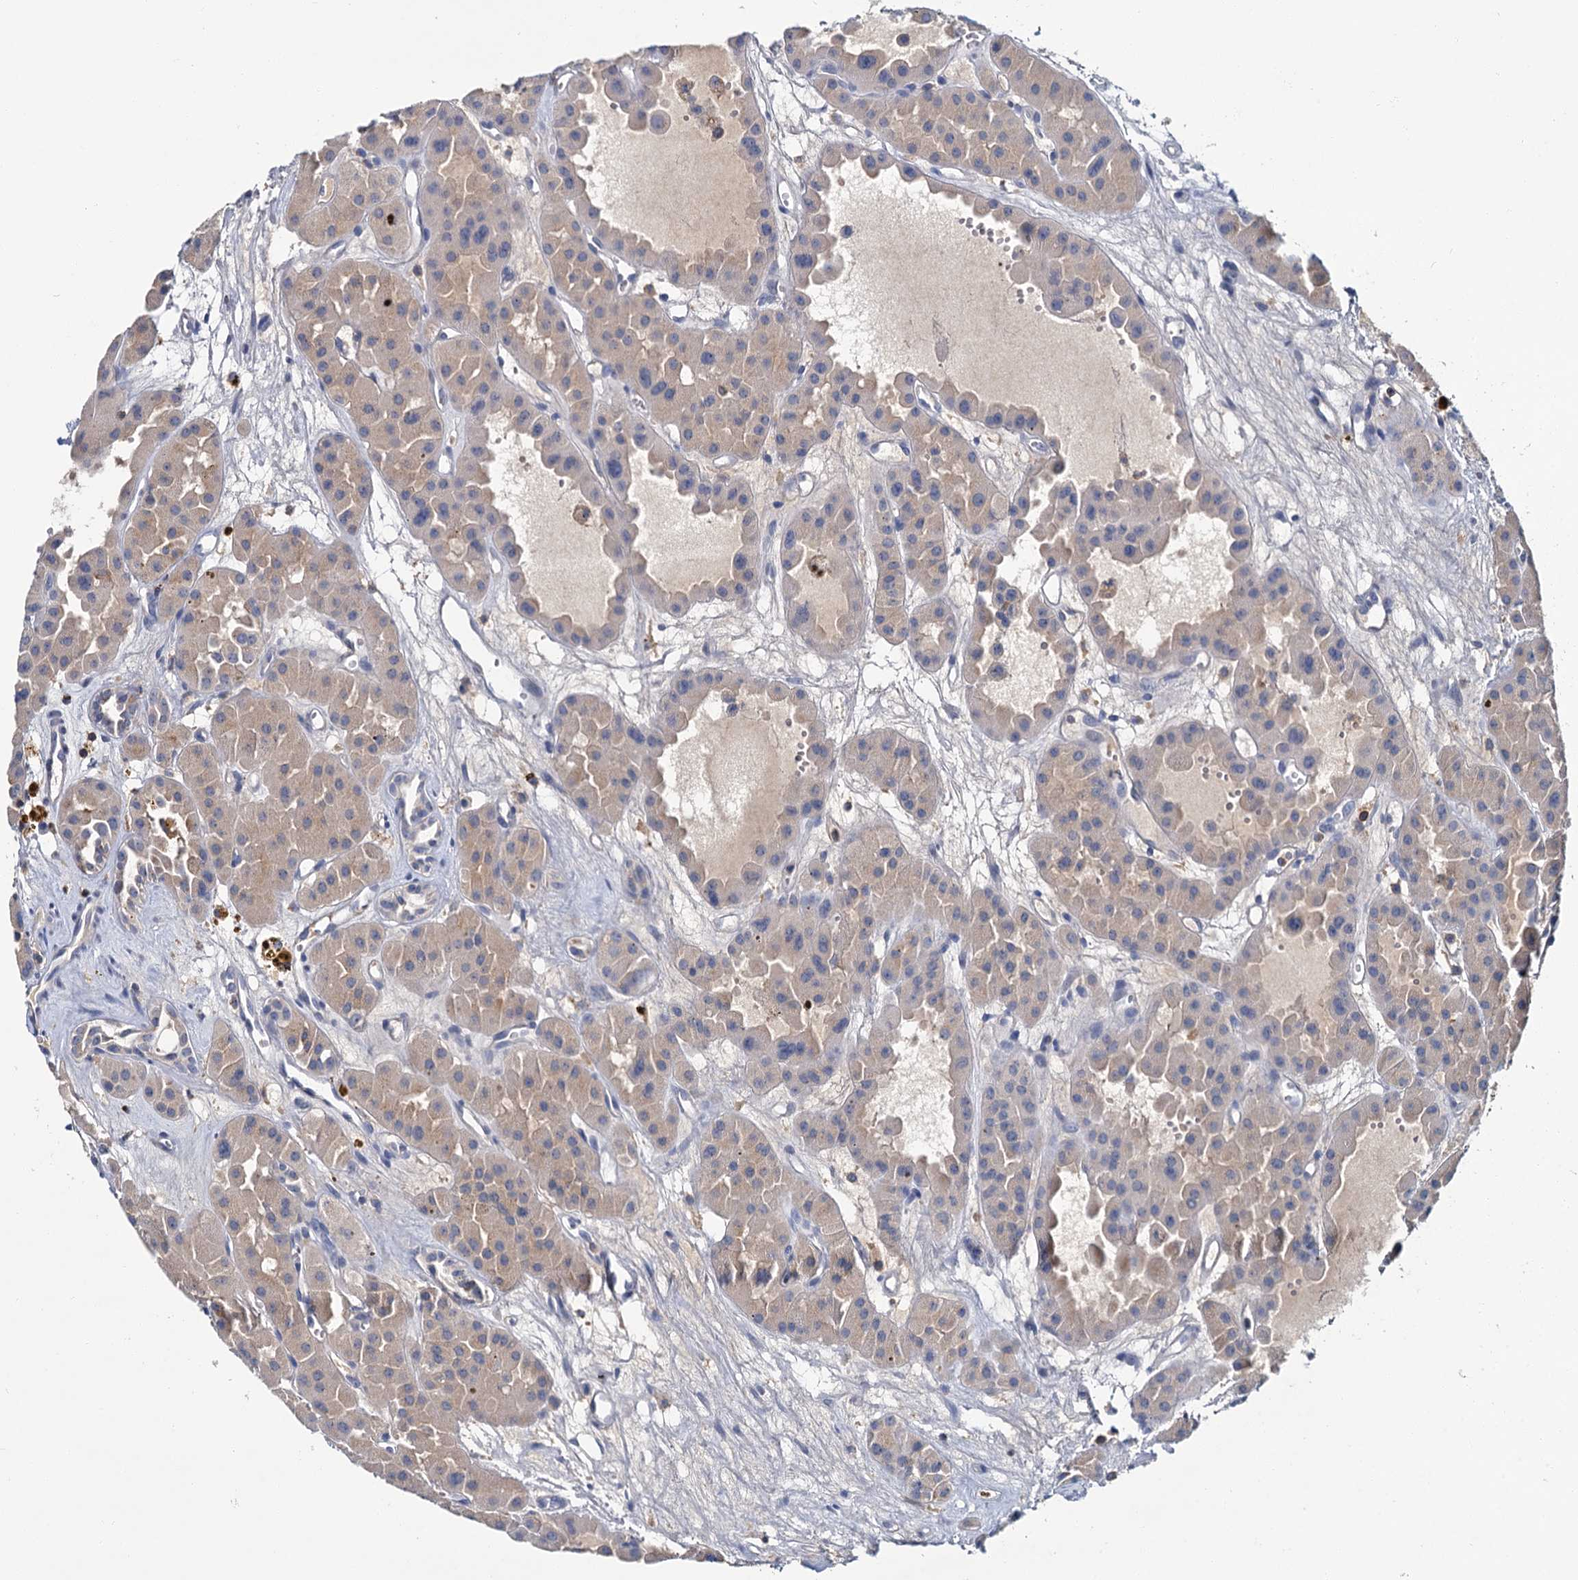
{"staining": {"intensity": "weak", "quantity": ">75%", "location": "cytoplasmic/membranous"}, "tissue": "renal cancer", "cell_type": "Tumor cells", "image_type": "cancer", "snomed": [{"axis": "morphology", "description": "Carcinoma, NOS"}, {"axis": "topography", "description": "Kidney"}], "caption": "This histopathology image shows immunohistochemistry staining of carcinoma (renal), with low weak cytoplasmic/membranous positivity in approximately >75% of tumor cells.", "gene": "FGFR2", "patient": {"sex": "female", "age": 75}}